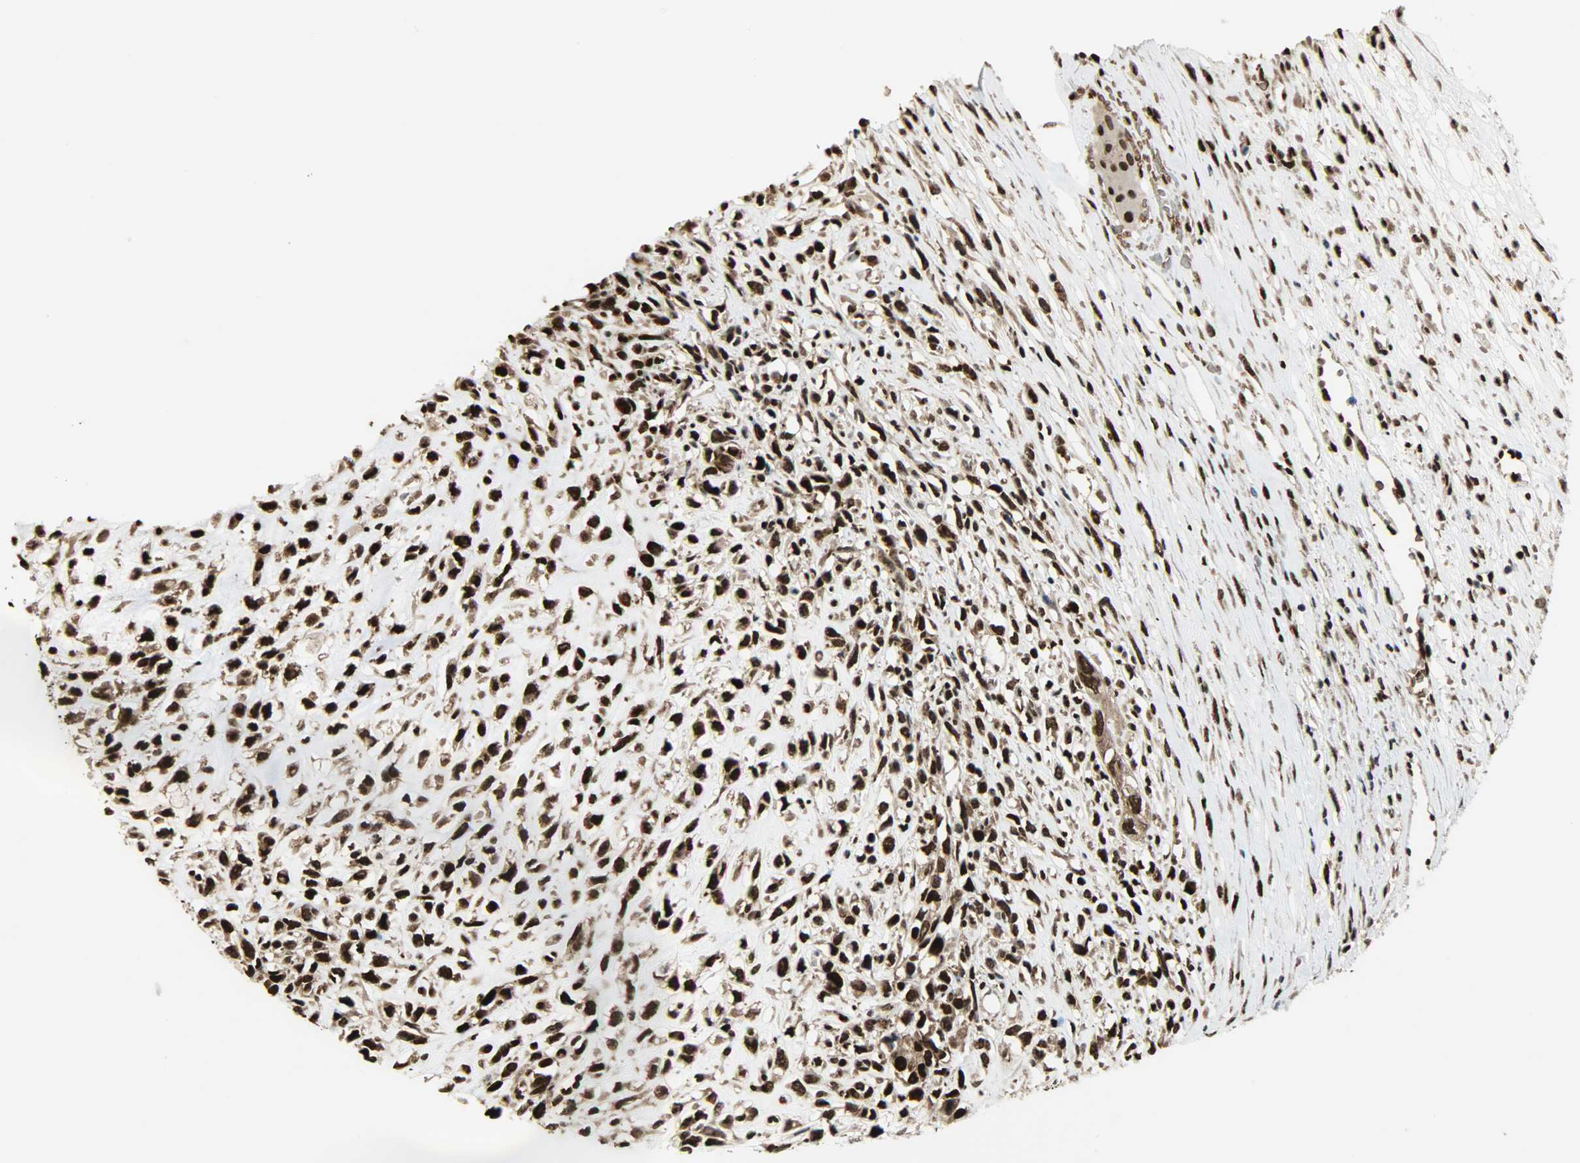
{"staining": {"intensity": "strong", "quantity": ">75%", "location": "cytoplasmic/membranous,nuclear"}, "tissue": "head and neck cancer", "cell_type": "Tumor cells", "image_type": "cancer", "snomed": [{"axis": "morphology", "description": "Necrosis, NOS"}, {"axis": "morphology", "description": "Neoplasm, malignant, NOS"}, {"axis": "topography", "description": "Salivary gland"}, {"axis": "topography", "description": "Head-Neck"}], "caption": "Protein staining of head and neck cancer tissue displays strong cytoplasmic/membranous and nuclear positivity in approximately >75% of tumor cells.", "gene": "SNAI1", "patient": {"sex": "male", "age": 43}}